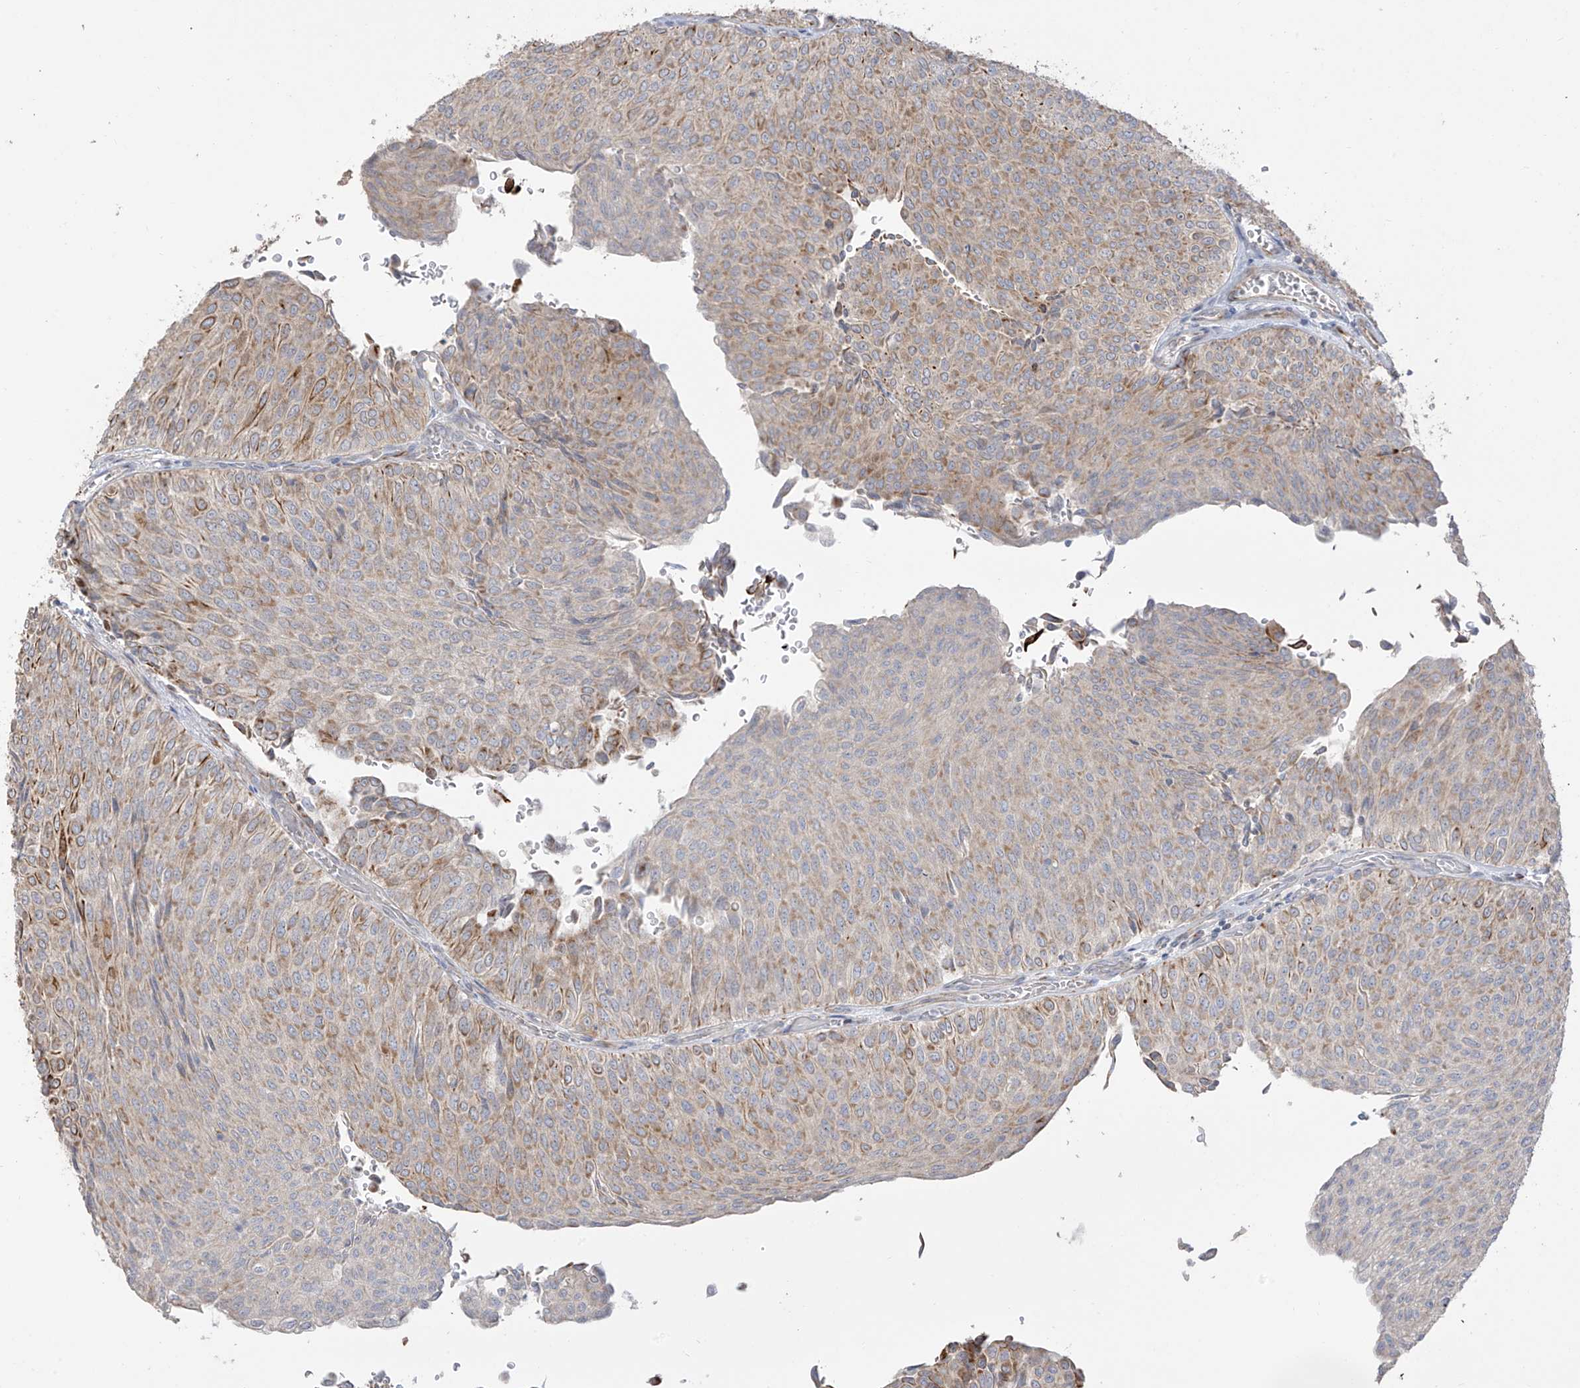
{"staining": {"intensity": "moderate", "quantity": "25%-75%", "location": "cytoplasmic/membranous"}, "tissue": "urothelial cancer", "cell_type": "Tumor cells", "image_type": "cancer", "snomed": [{"axis": "morphology", "description": "Urothelial carcinoma, Low grade"}, {"axis": "topography", "description": "Urinary bladder"}], "caption": "IHC of low-grade urothelial carcinoma reveals medium levels of moderate cytoplasmic/membranous expression in about 25%-75% of tumor cells.", "gene": "DCDC2", "patient": {"sex": "male", "age": 78}}